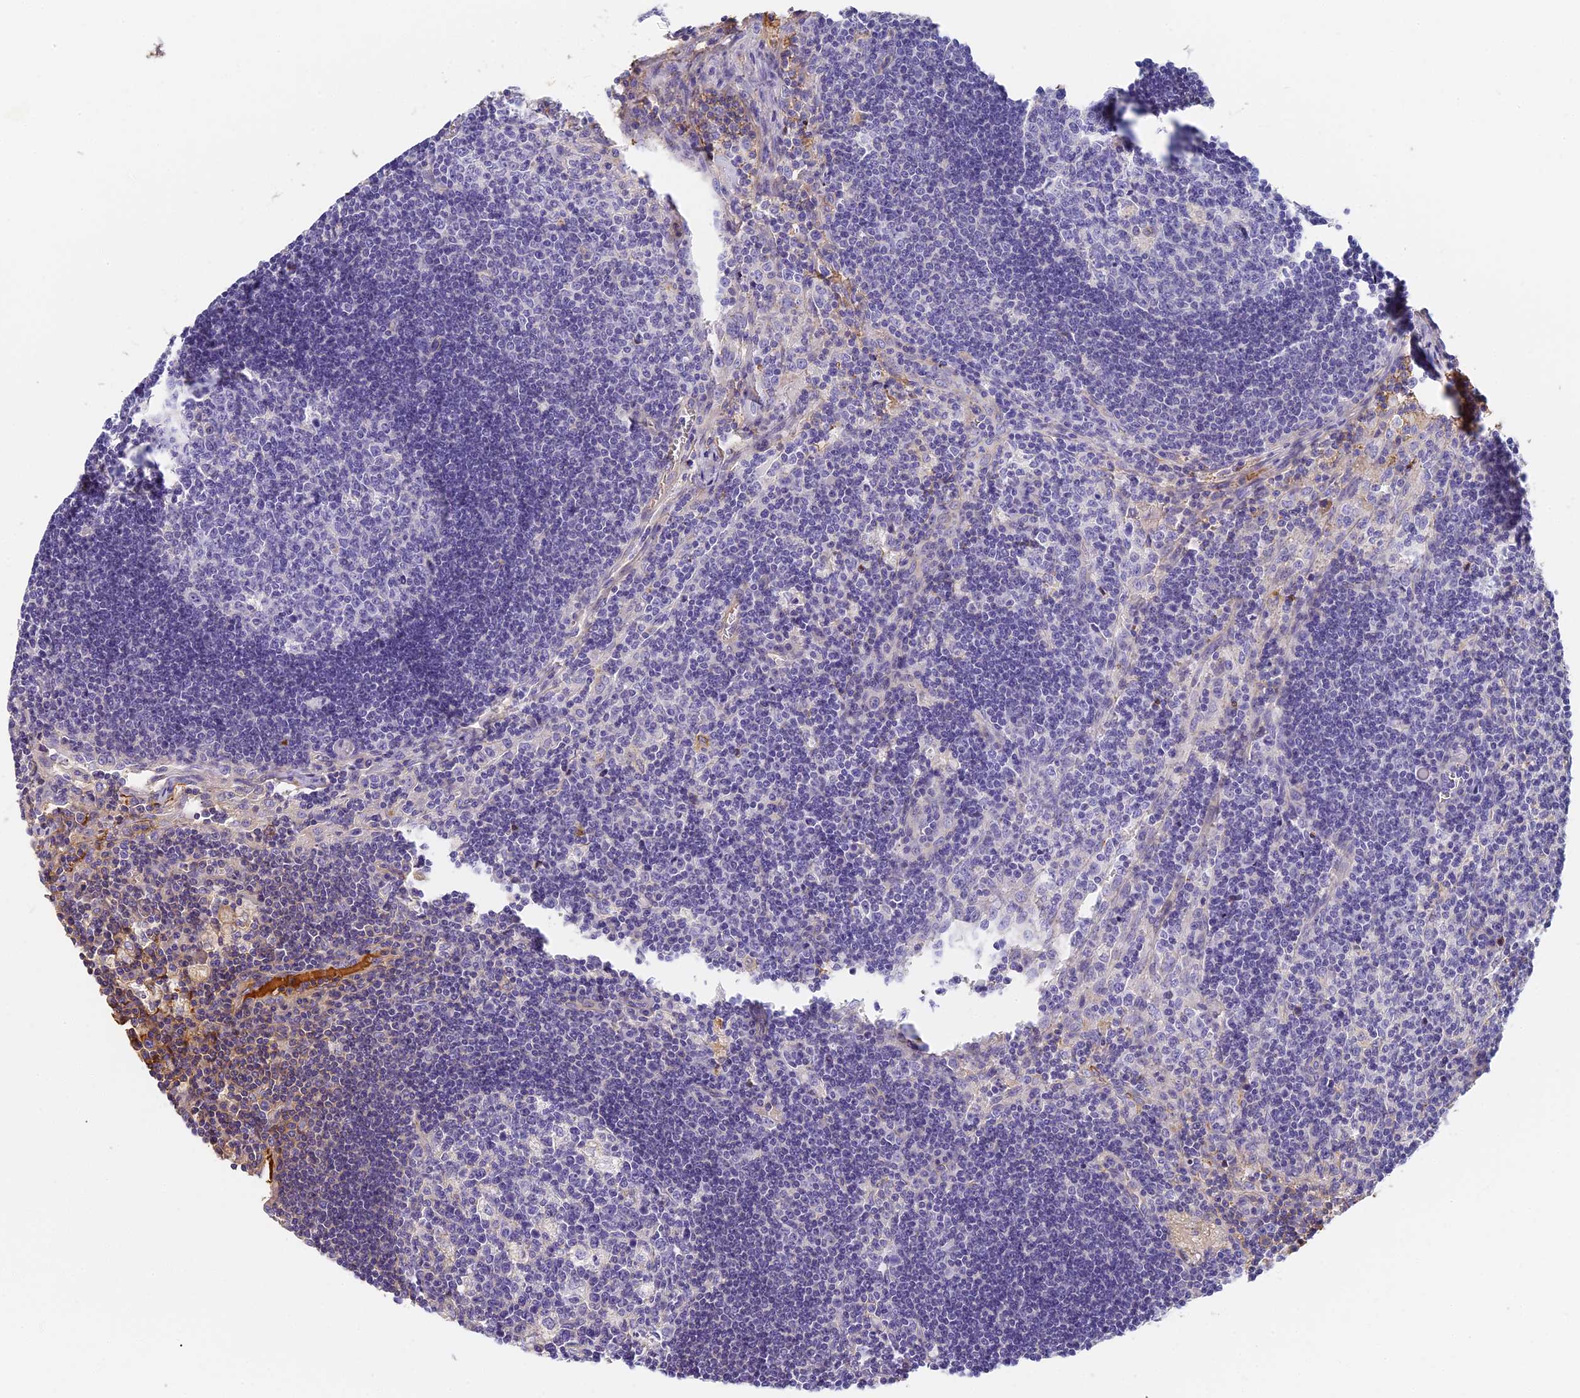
{"staining": {"intensity": "negative", "quantity": "none", "location": "none"}, "tissue": "lymph node", "cell_type": "Germinal center cells", "image_type": "normal", "snomed": [{"axis": "morphology", "description": "Normal tissue, NOS"}, {"axis": "topography", "description": "Lymph node"}], "caption": "Immunohistochemistry micrograph of benign lymph node stained for a protein (brown), which demonstrates no positivity in germinal center cells. Brightfield microscopy of immunohistochemistry stained with DAB (3,3'-diaminobenzidine) (brown) and hematoxylin (blue), captured at high magnification.", "gene": "ITIH1", "patient": {"sex": "male", "age": 58}}